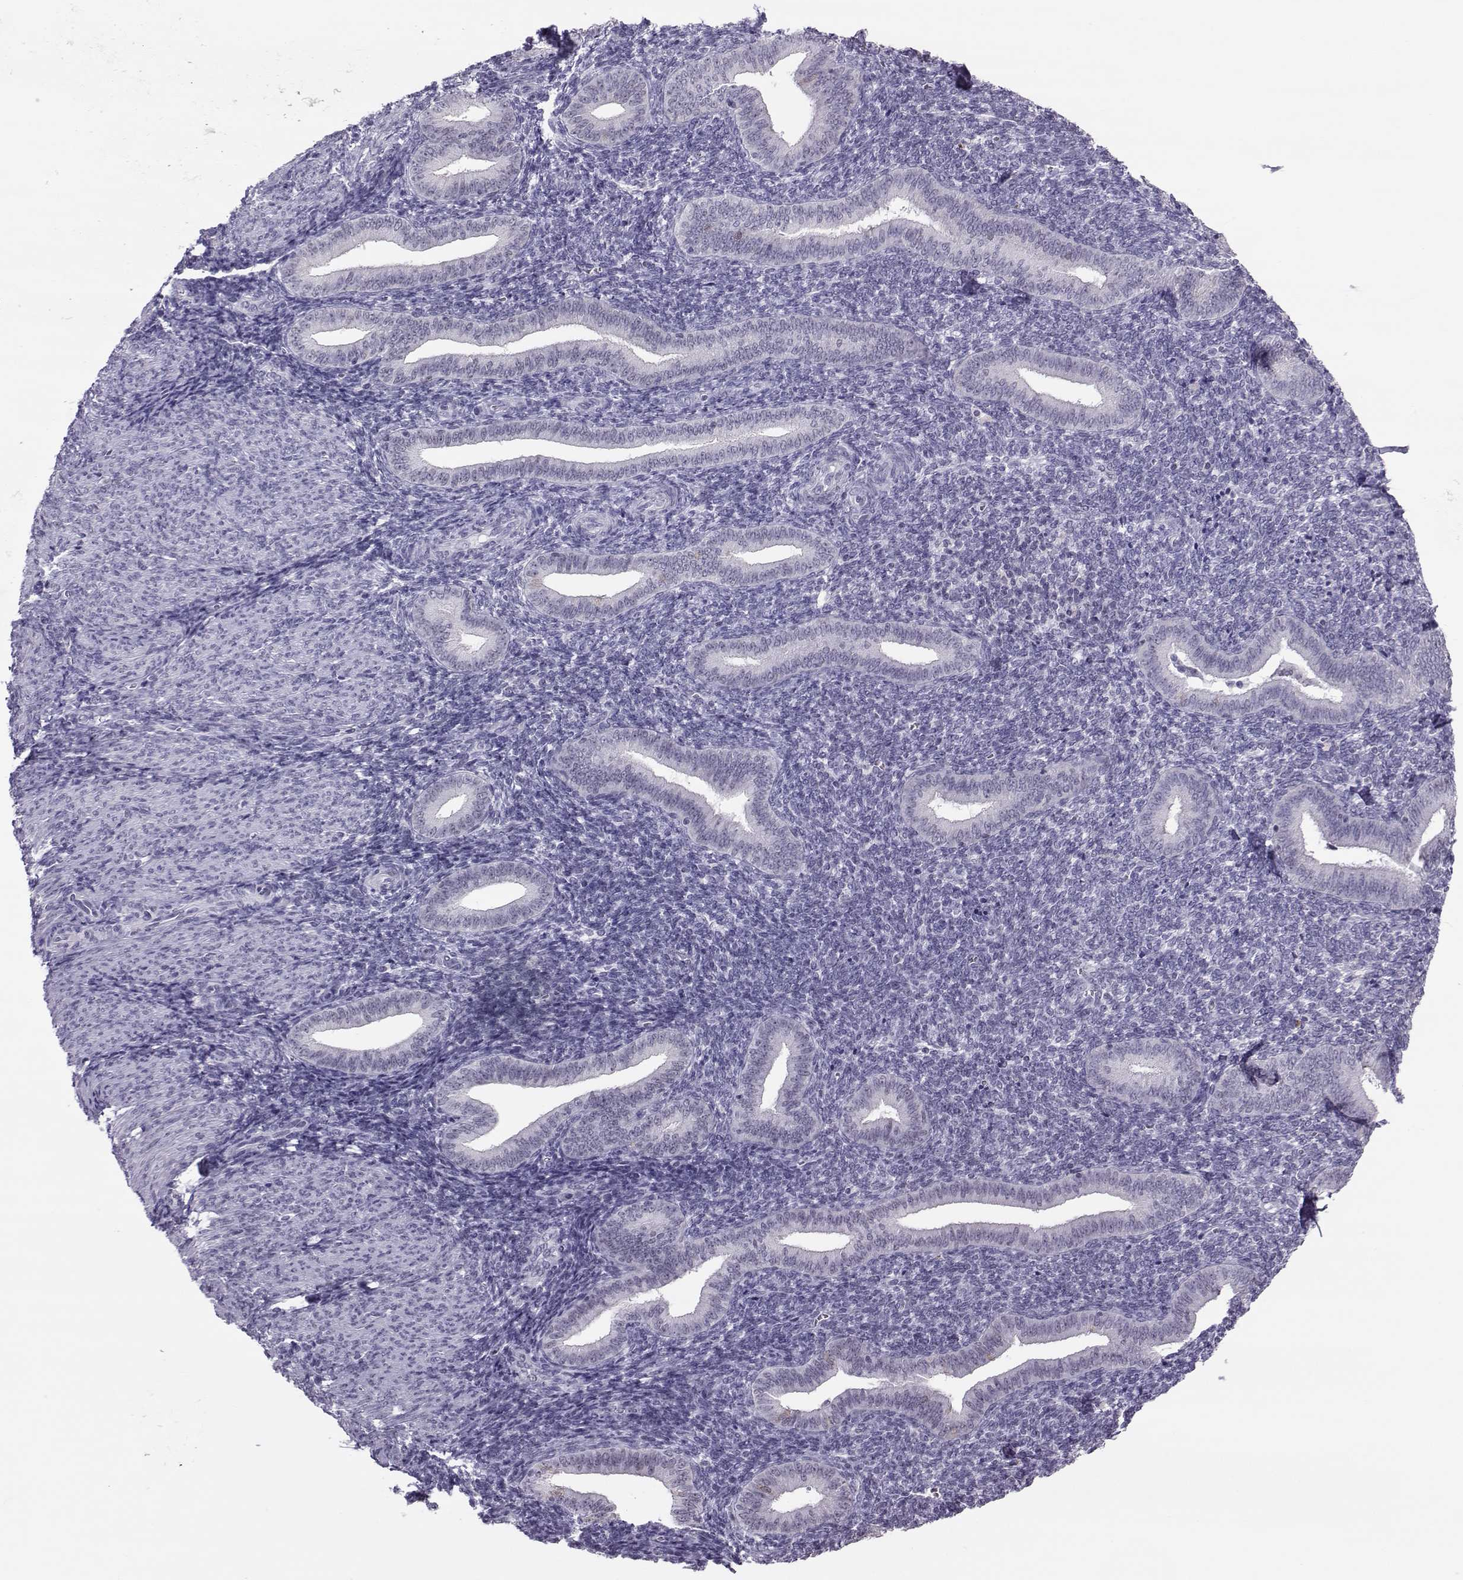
{"staining": {"intensity": "negative", "quantity": "none", "location": "none"}, "tissue": "endometrium", "cell_type": "Cells in endometrial stroma", "image_type": "normal", "snomed": [{"axis": "morphology", "description": "Normal tissue, NOS"}, {"axis": "topography", "description": "Endometrium"}], "caption": "Endometrium was stained to show a protein in brown. There is no significant positivity in cells in endometrial stroma. (DAB IHC, high magnification).", "gene": "DNAAF1", "patient": {"sex": "female", "age": 25}}